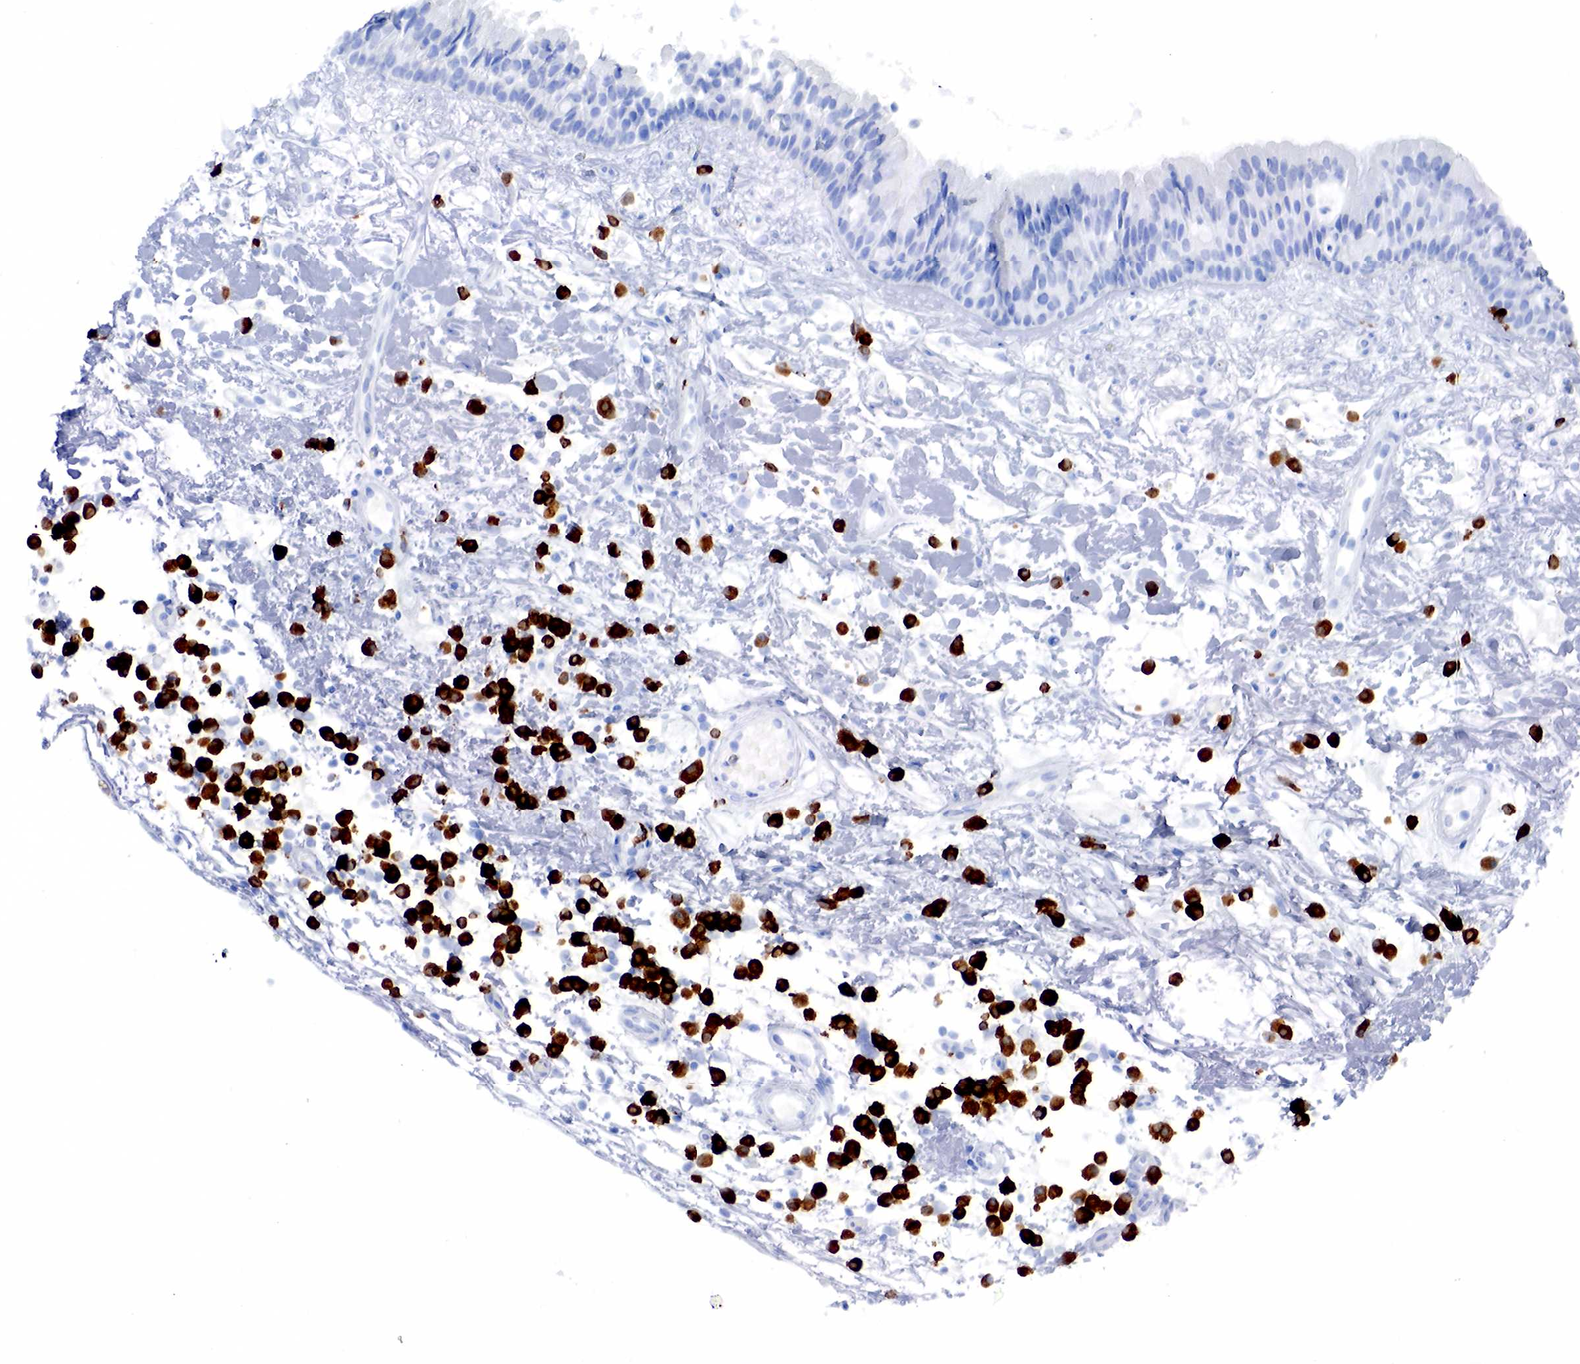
{"staining": {"intensity": "negative", "quantity": "none", "location": "none"}, "tissue": "nasopharynx", "cell_type": "Respiratory epithelial cells", "image_type": "normal", "snomed": [{"axis": "morphology", "description": "Normal tissue, NOS"}, {"axis": "topography", "description": "Nasopharynx"}], "caption": "Immunohistochemical staining of normal nasopharynx reveals no significant positivity in respiratory epithelial cells. Nuclei are stained in blue.", "gene": "CD79A", "patient": {"sex": "male", "age": 13}}